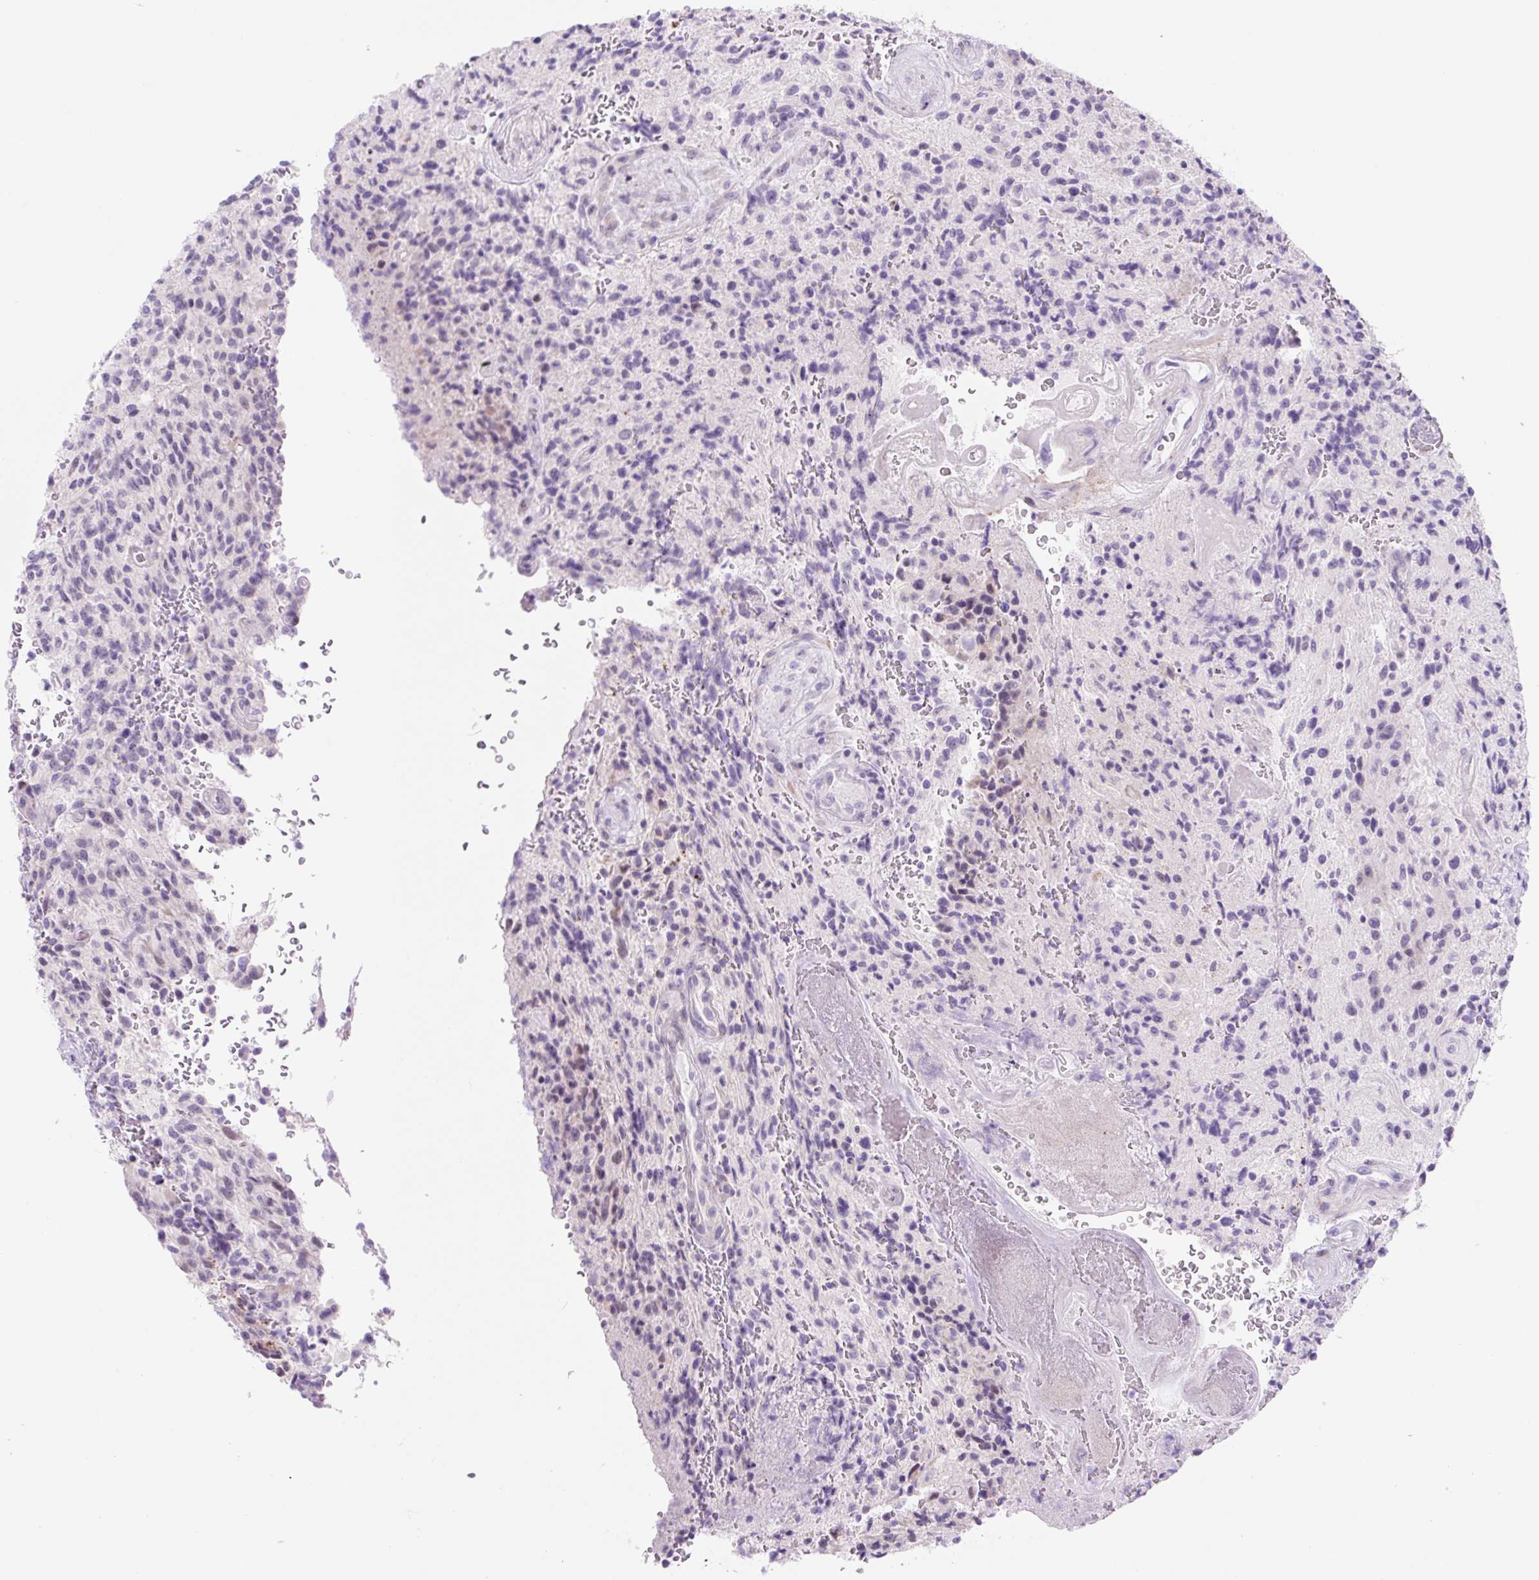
{"staining": {"intensity": "negative", "quantity": "none", "location": "none"}, "tissue": "glioma", "cell_type": "Tumor cells", "image_type": "cancer", "snomed": [{"axis": "morphology", "description": "Normal tissue, NOS"}, {"axis": "morphology", "description": "Glioma, malignant, High grade"}, {"axis": "topography", "description": "Cerebral cortex"}], "caption": "This is an IHC histopathology image of glioma. There is no staining in tumor cells.", "gene": "ZNF121", "patient": {"sex": "male", "age": 56}}